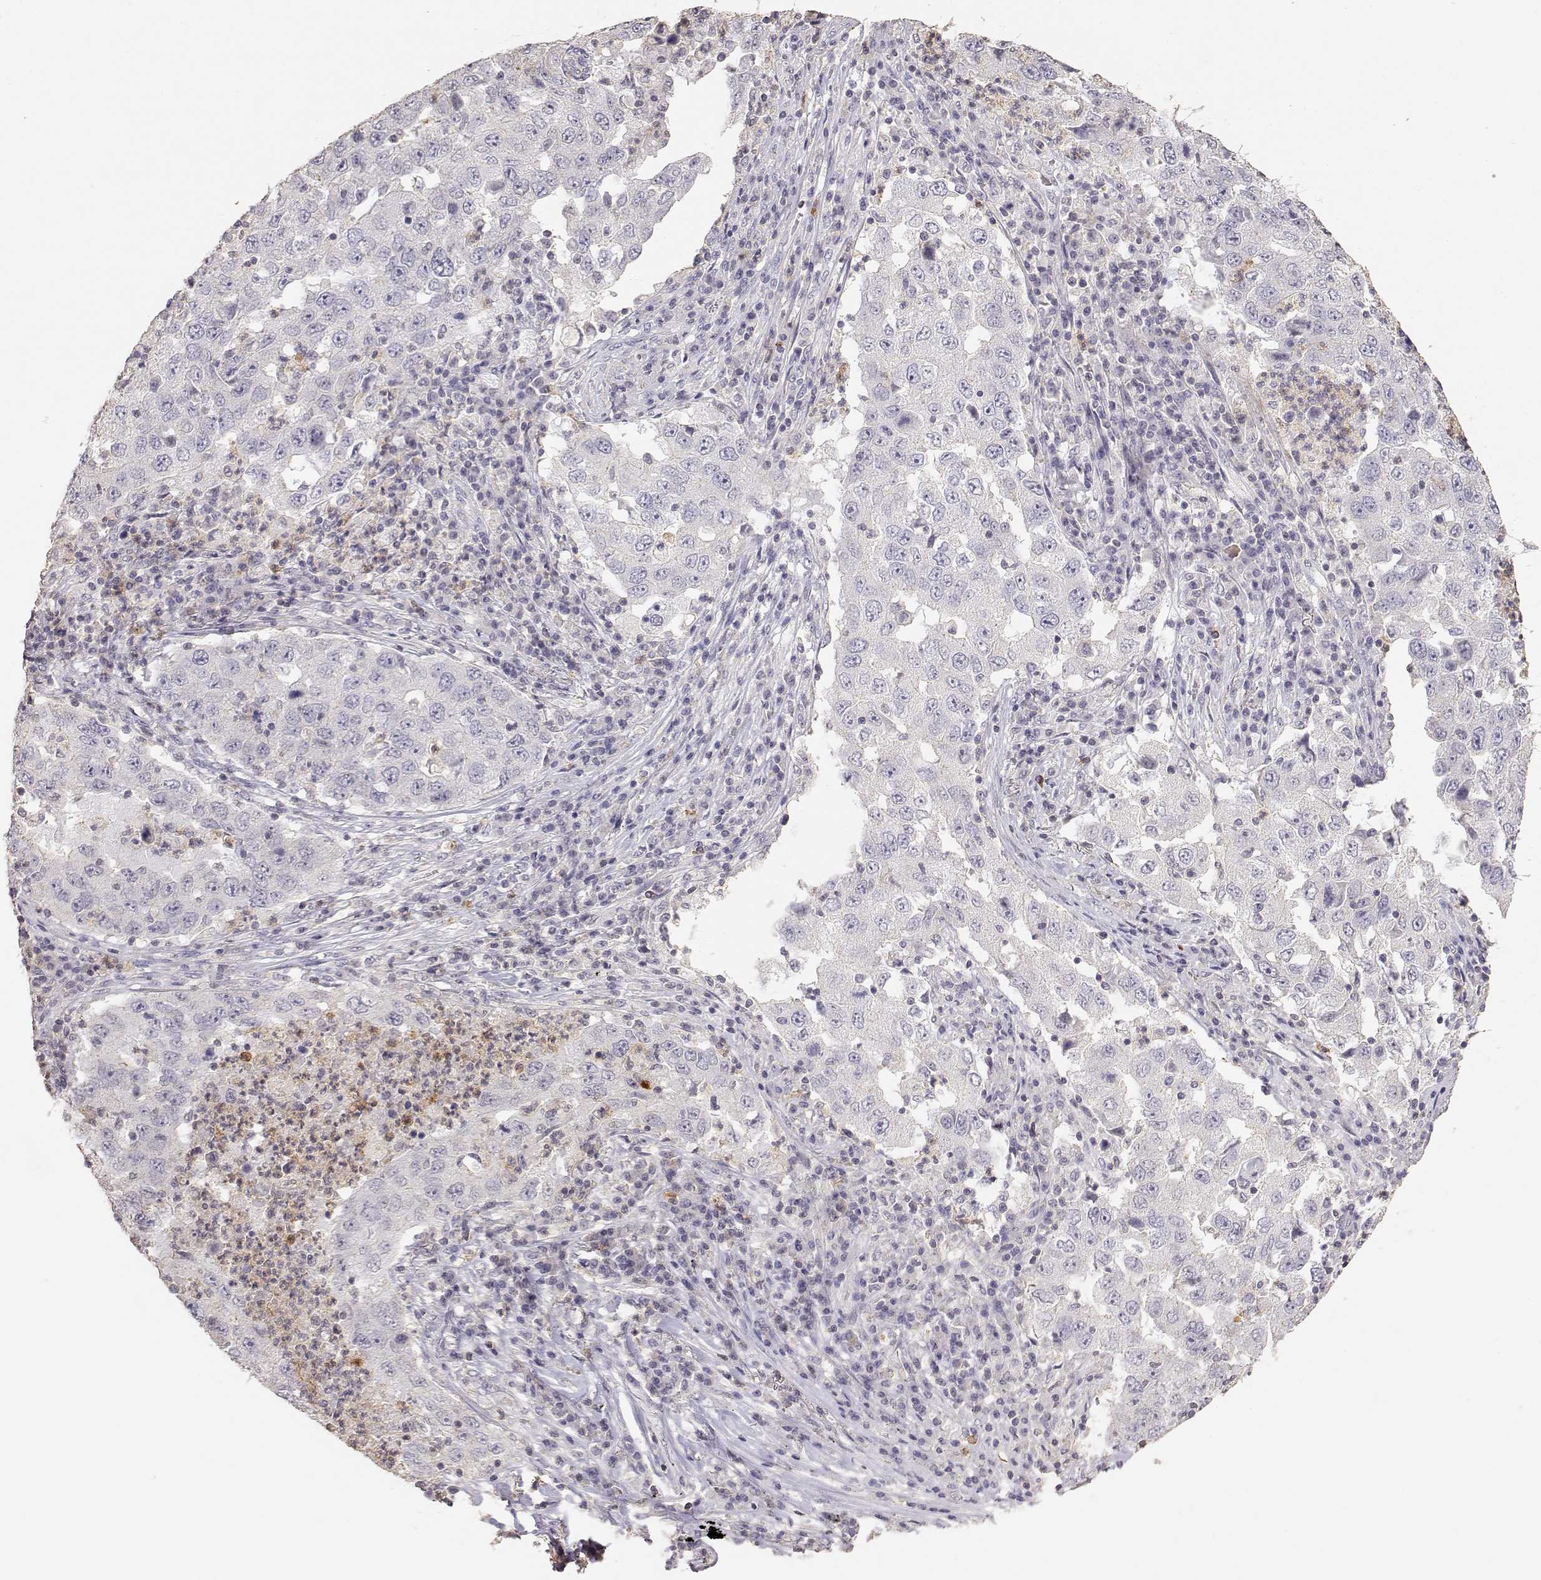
{"staining": {"intensity": "negative", "quantity": "none", "location": "none"}, "tissue": "lung cancer", "cell_type": "Tumor cells", "image_type": "cancer", "snomed": [{"axis": "morphology", "description": "Adenocarcinoma, NOS"}, {"axis": "topography", "description": "Lung"}], "caption": "Immunohistochemistry (IHC) of adenocarcinoma (lung) reveals no staining in tumor cells.", "gene": "TNFRSF10C", "patient": {"sex": "male", "age": 73}}